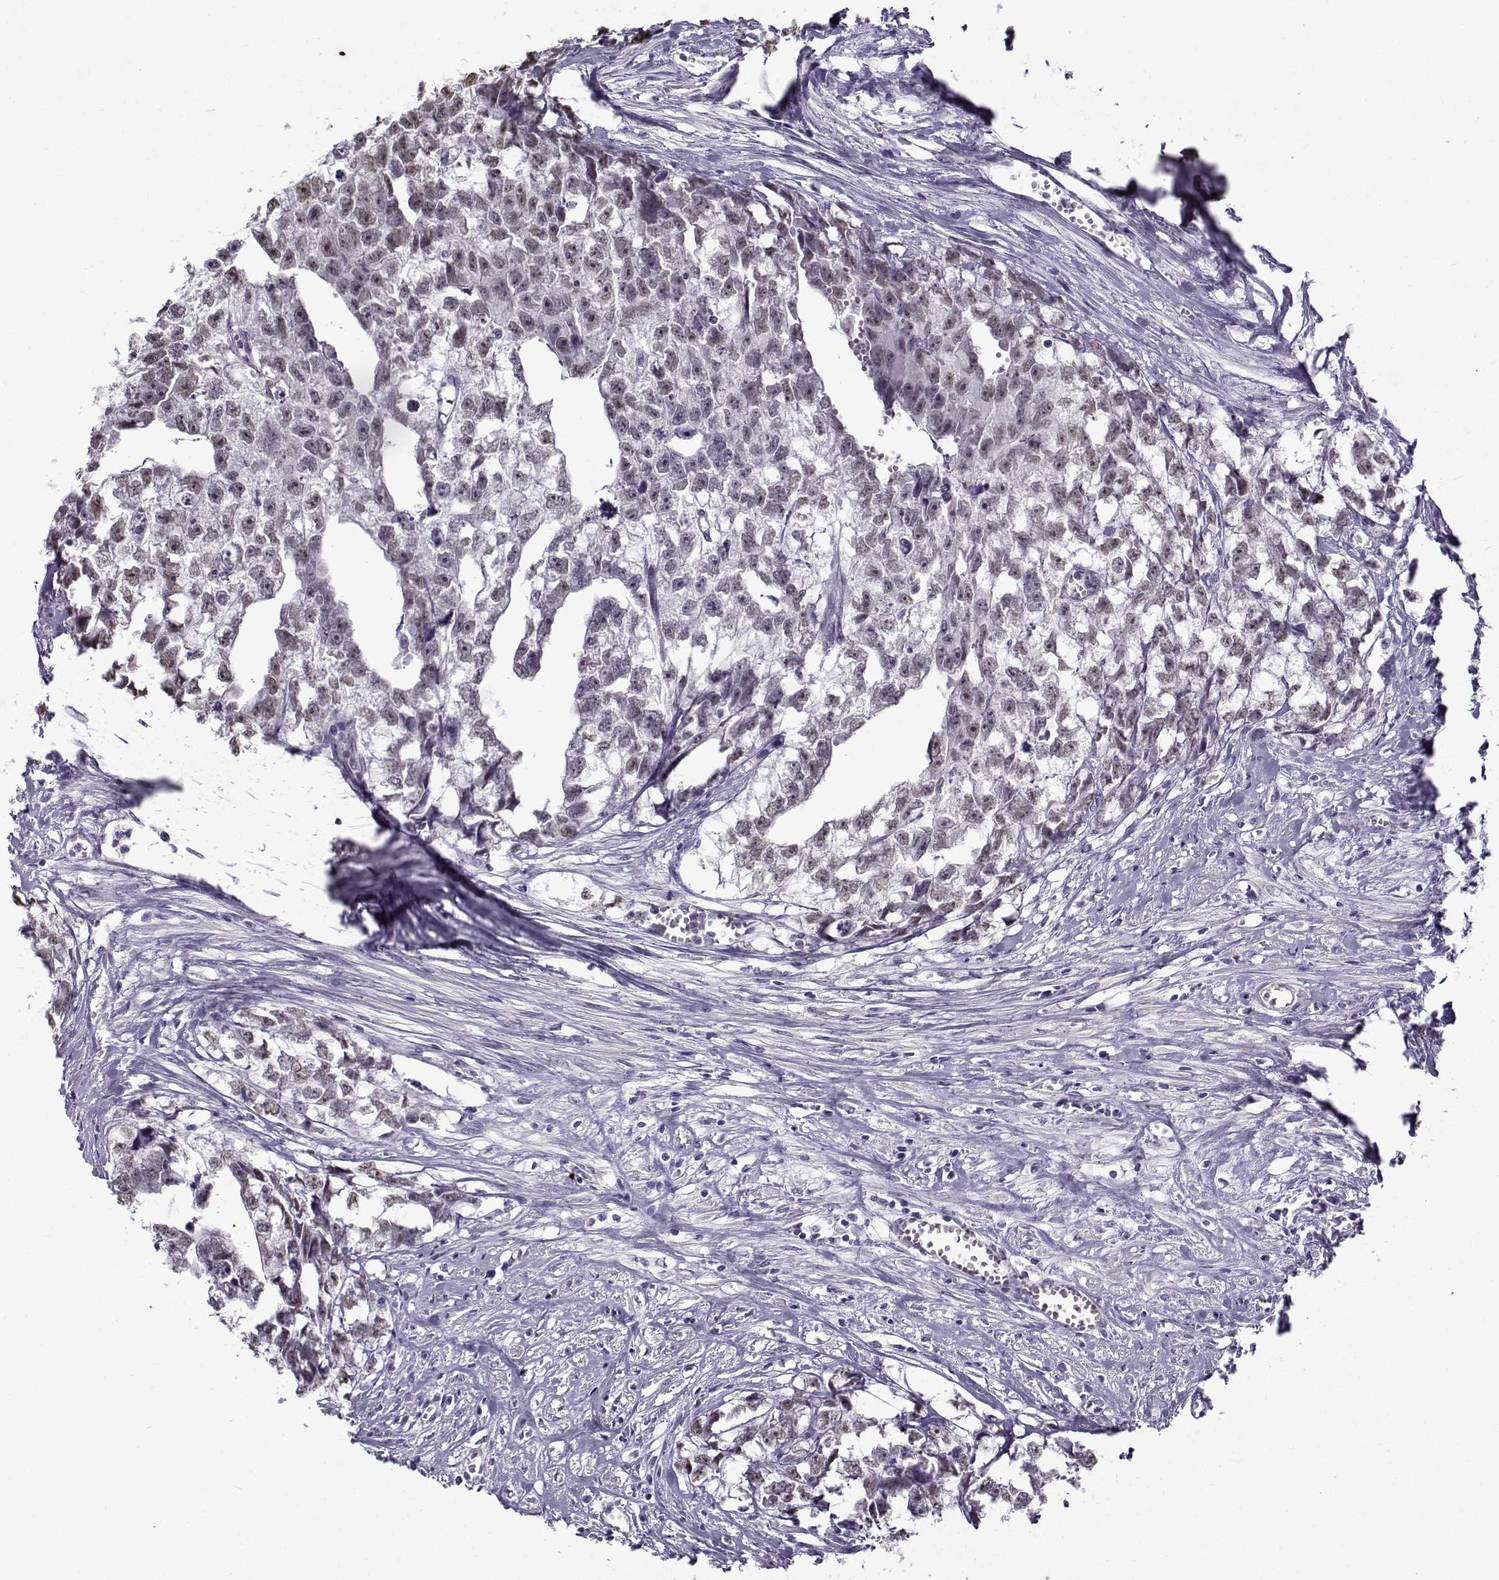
{"staining": {"intensity": "weak", "quantity": "25%-75%", "location": "nuclear"}, "tissue": "testis cancer", "cell_type": "Tumor cells", "image_type": "cancer", "snomed": [{"axis": "morphology", "description": "Carcinoma, Embryonal, NOS"}, {"axis": "morphology", "description": "Teratoma, malignant, NOS"}, {"axis": "topography", "description": "Testis"}], "caption": "Immunohistochemical staining of testis cancer (embryonal carcinoma) demonstrates low levels of weak nuclear expression in about 25%-75% of tumor cells. The staining was performed using DAB (3,3'-diaminobenzidine), with brown indicating positive protein expression. Nuclei are stained blue with hematoxylin.", "gene": "TEX55", "patient": {"sex": "male", "age": 44}}